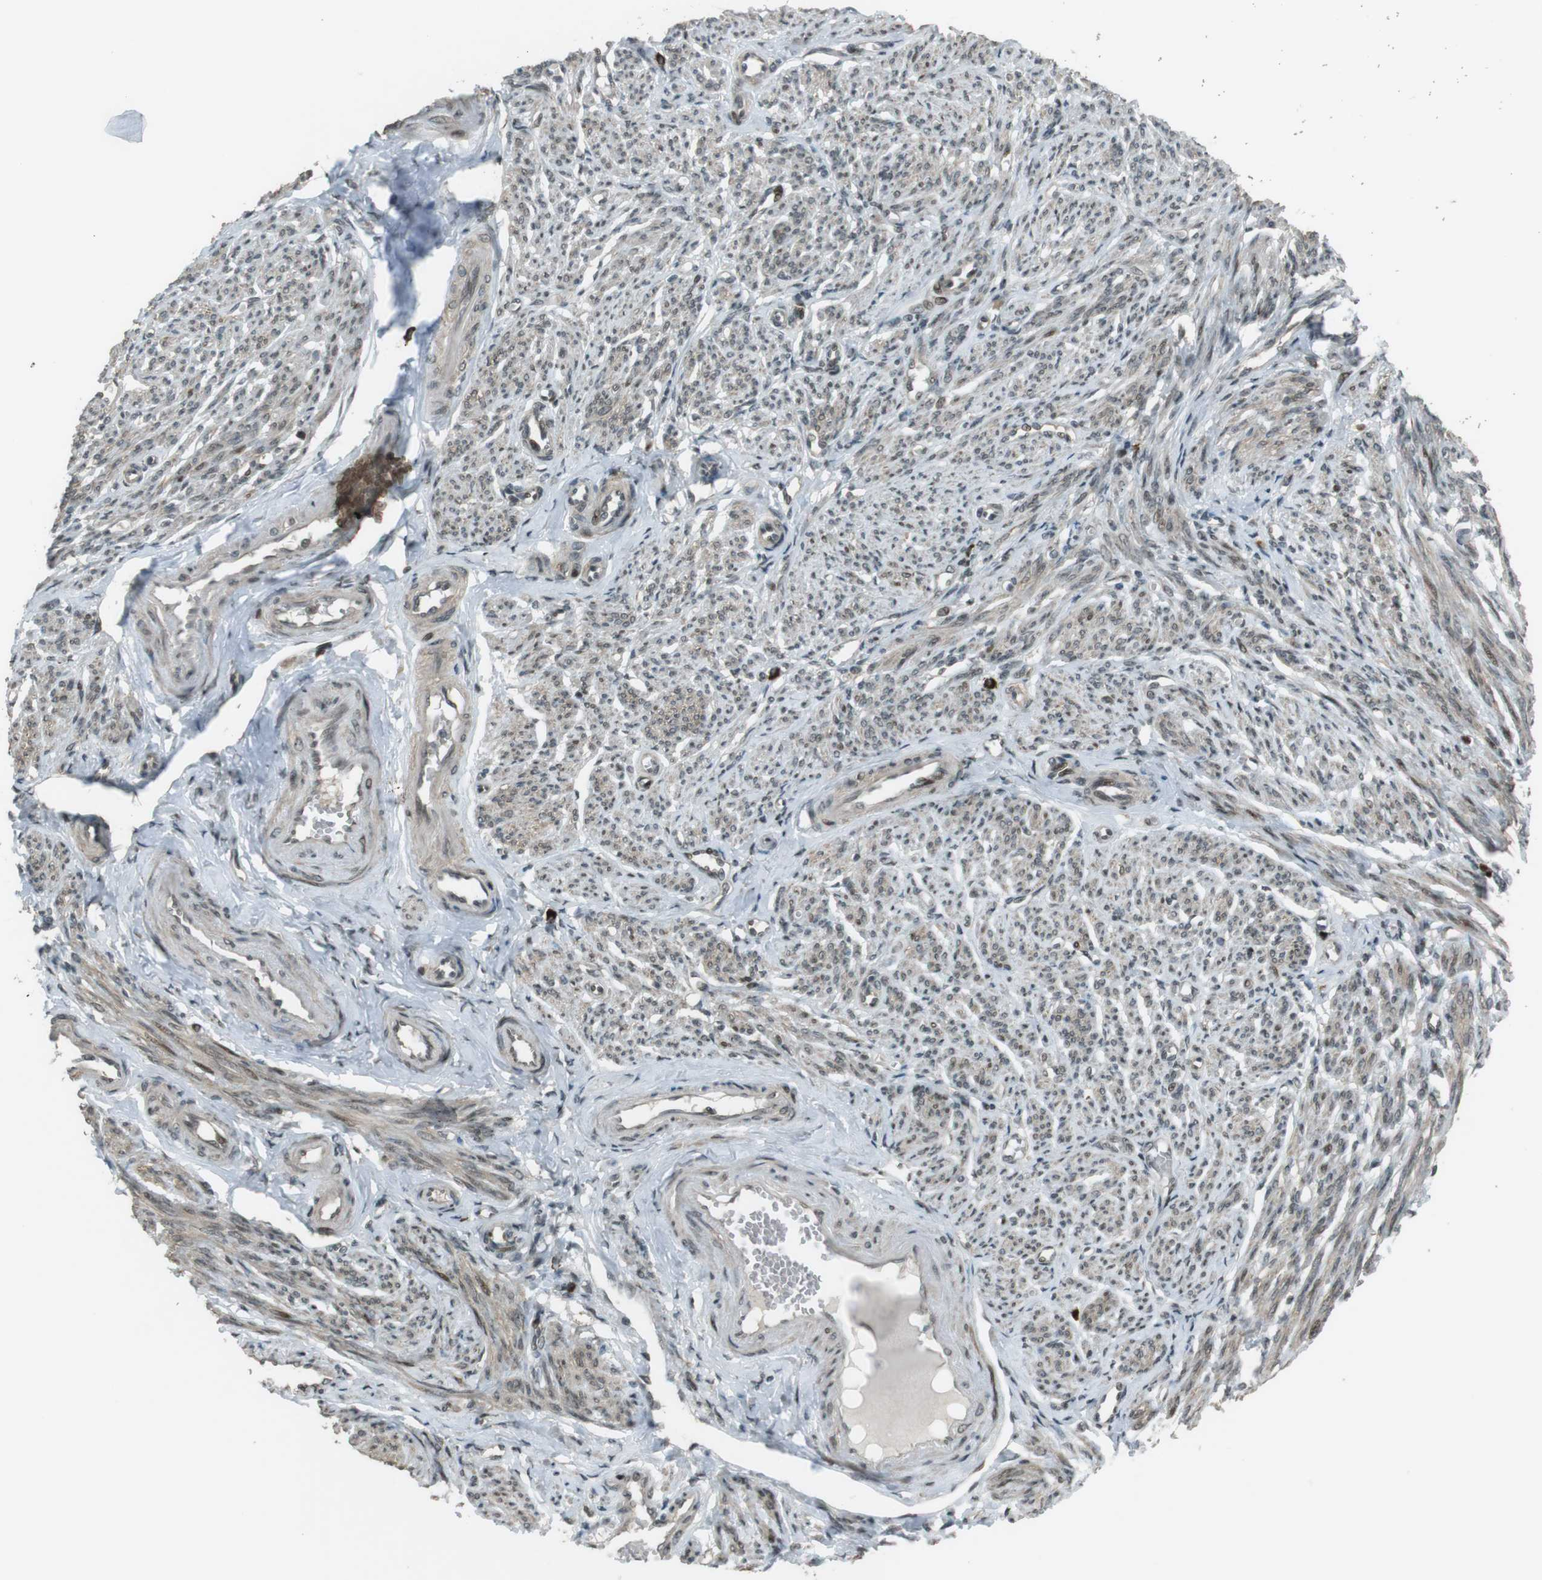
{"staining": {"intensity": "weak", "quantity": ">75%", "location": "cytoplasmic/membranous"}, "tissue": "smooth muscle", "cell_type": "Smooth muscle cells", "image_type": "normal", "snomed": [{"axis": "morphology", "description": "Normal tissue, NOS"}, {"axis": "topography", "description": "Smooth muscle"}], "caption": "Smooth muscle cells reveal low levels of weak cytoplasmic/membranous positivity in approximately >75% of cells in normal smooth muscle. The protein of interest is shown in brown color, while the nuclei are stained blue.", "gene": "SLITRK5", "patient": {"sex": "female", "age": 65}}